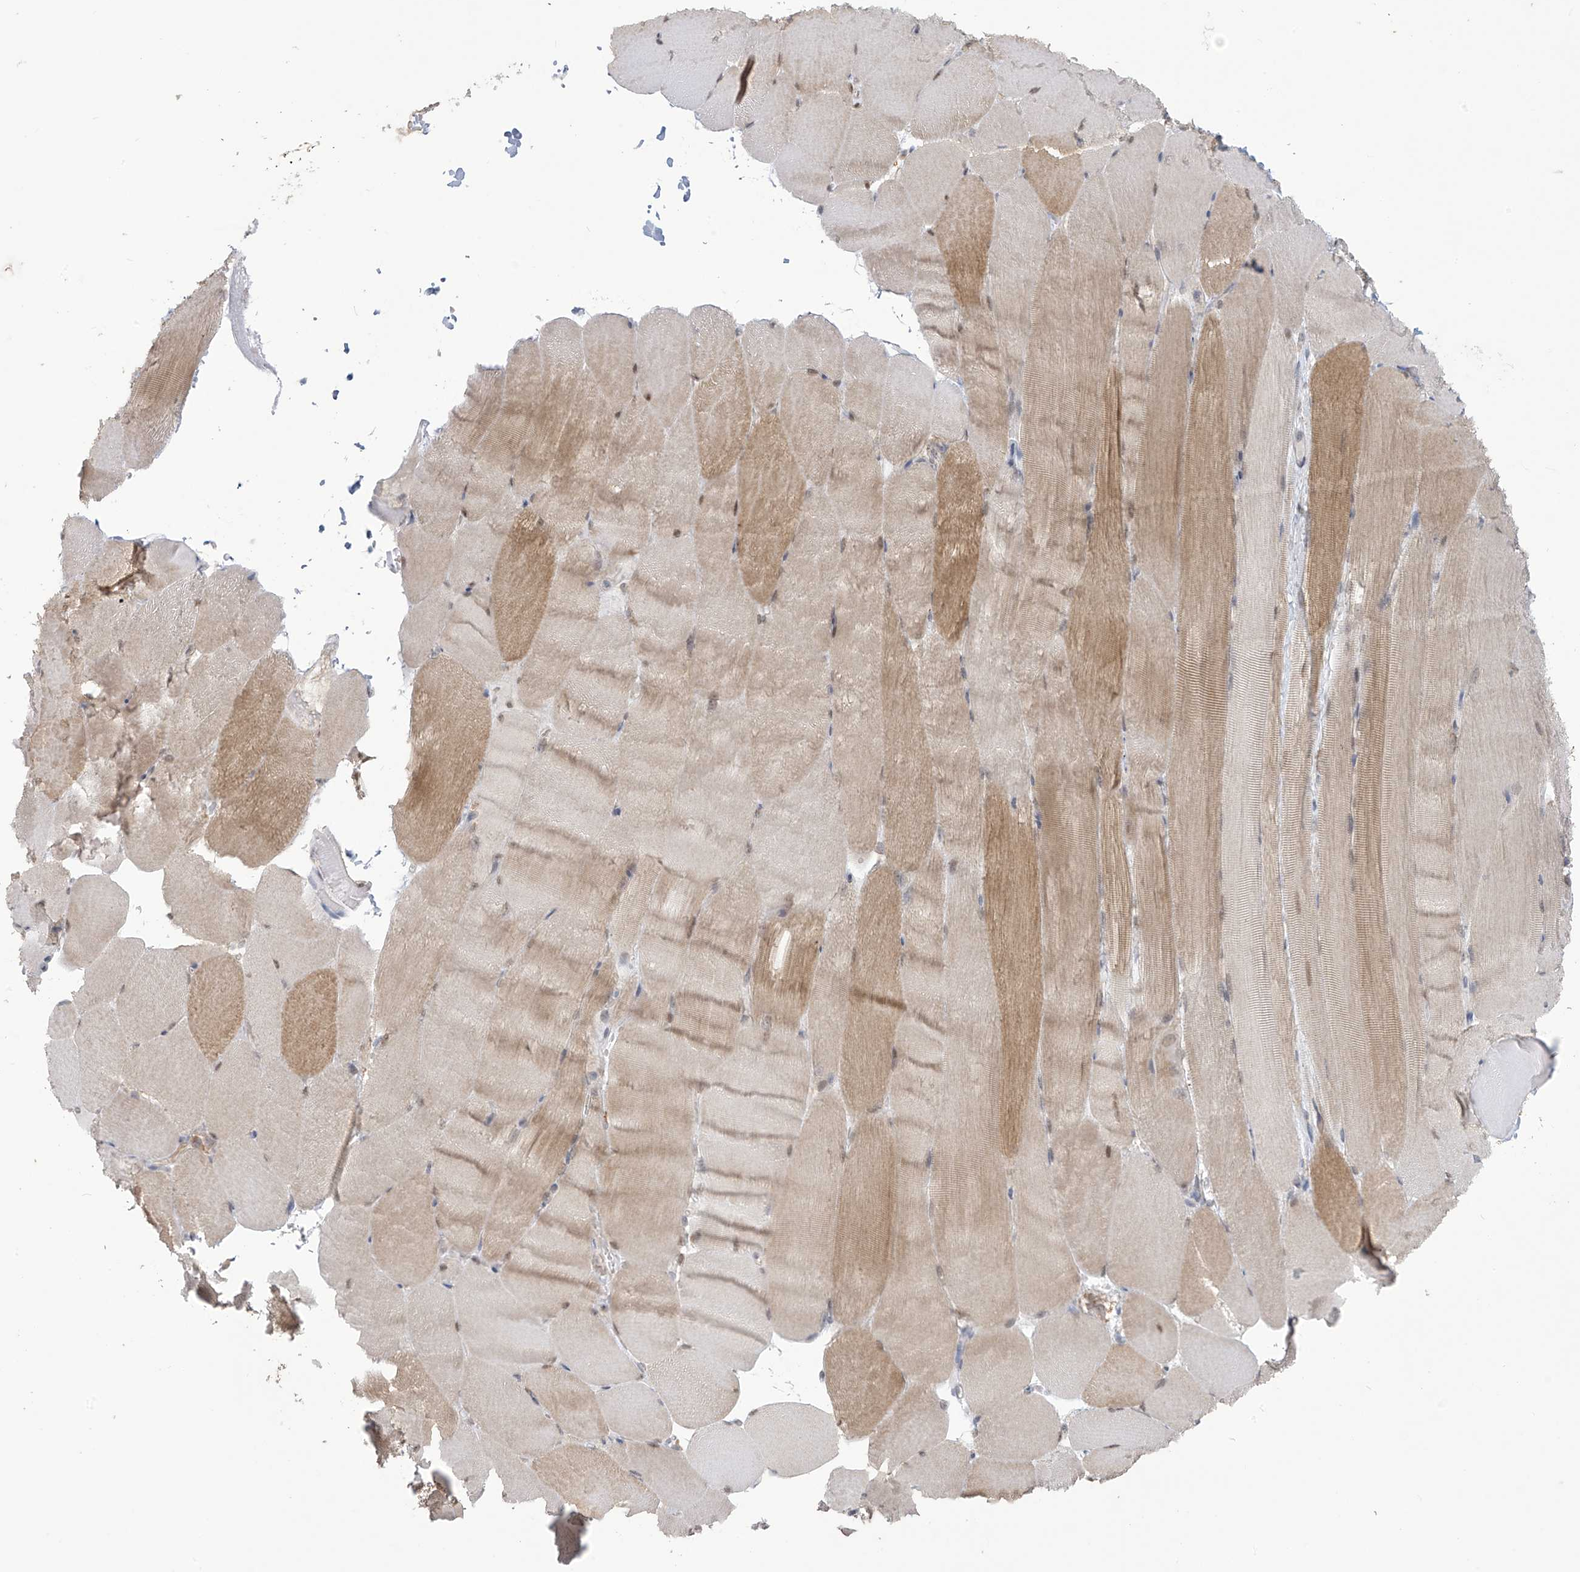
{"staining": {"intensity": "moderate", "quantity": "25%-75%", "location": "cytoplasmic/membranous,nuclear"}, "tissue": "skeletal muscle", "cell_type": "Myocytes", "image_type": "normal", "snomed": [{"axis": "morphology", "description": "Normal tissue, NOS"}, {"axis": "topography", "description": "Skeletal muscle"}, {"axis": "topography", "description": "Parathyroid gland"}], "caption": "Moderate cytoplasmic/membranous,nuclear expression for a protein is identified in approximately 25%-75% of myocytes of normal skeletal muscle using immunohistochemistry.", "gene": "KIAA1522", "patient": {"sex": "female", "age": 37}}